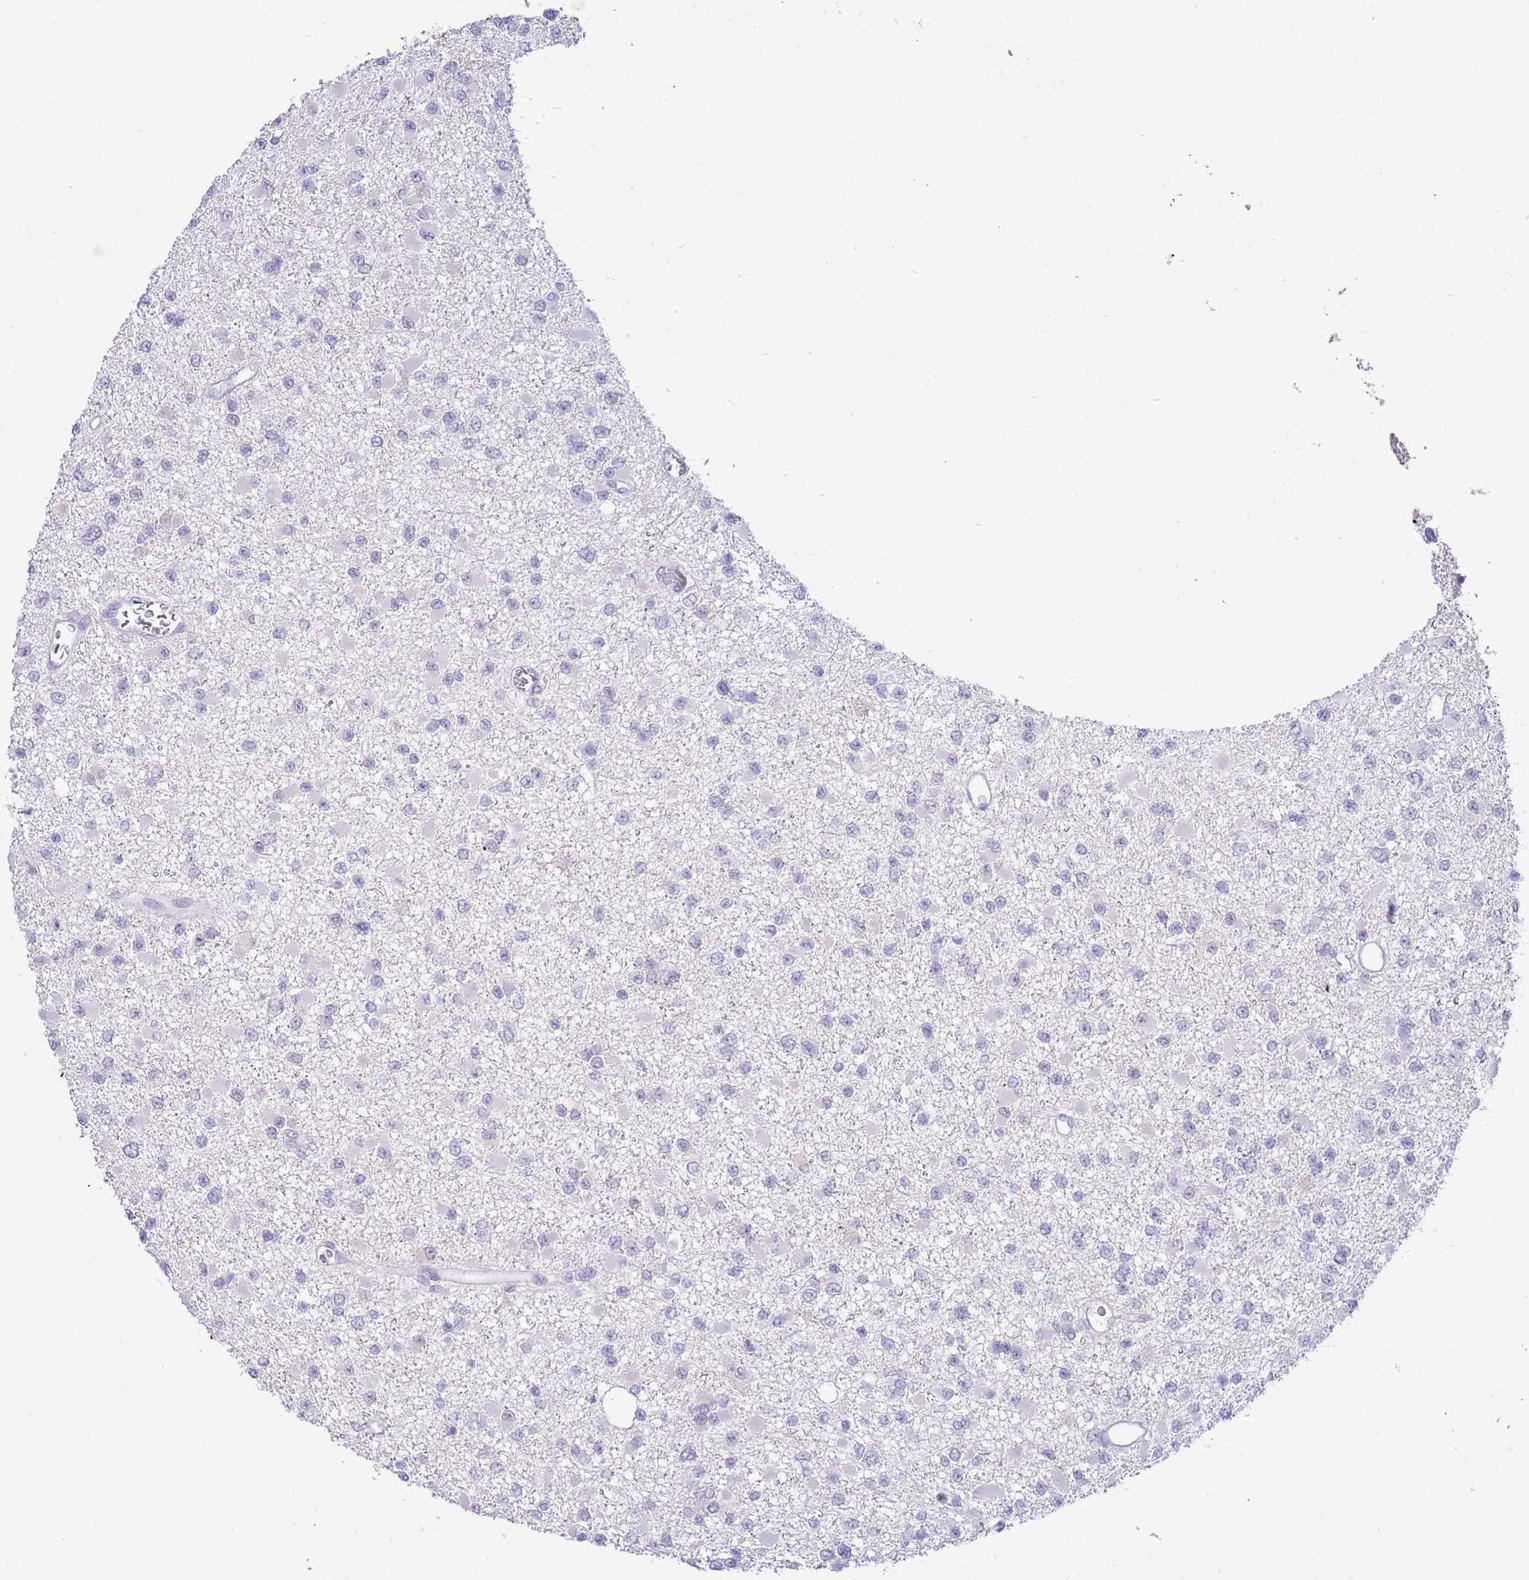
{"staining": {"intensity": "negative", "quantity": "none", "location": "none"}, "tissue": "glioma", "cell_type": "Tumor cells", "image_type": "cancer", "snomed": [{"axis": "morphology", "description": "Glioma, malignant, Low grade"}, {"axis": "topography", "description": "Brain"}], "caption": "Immunohistochemistry micrograph of neoplastic tissue: glioma stained with DAB reveals no significant protein positivity in tumor cells.", "gene": "MIDN", "patient": {"sex": "female", "age": 22}}